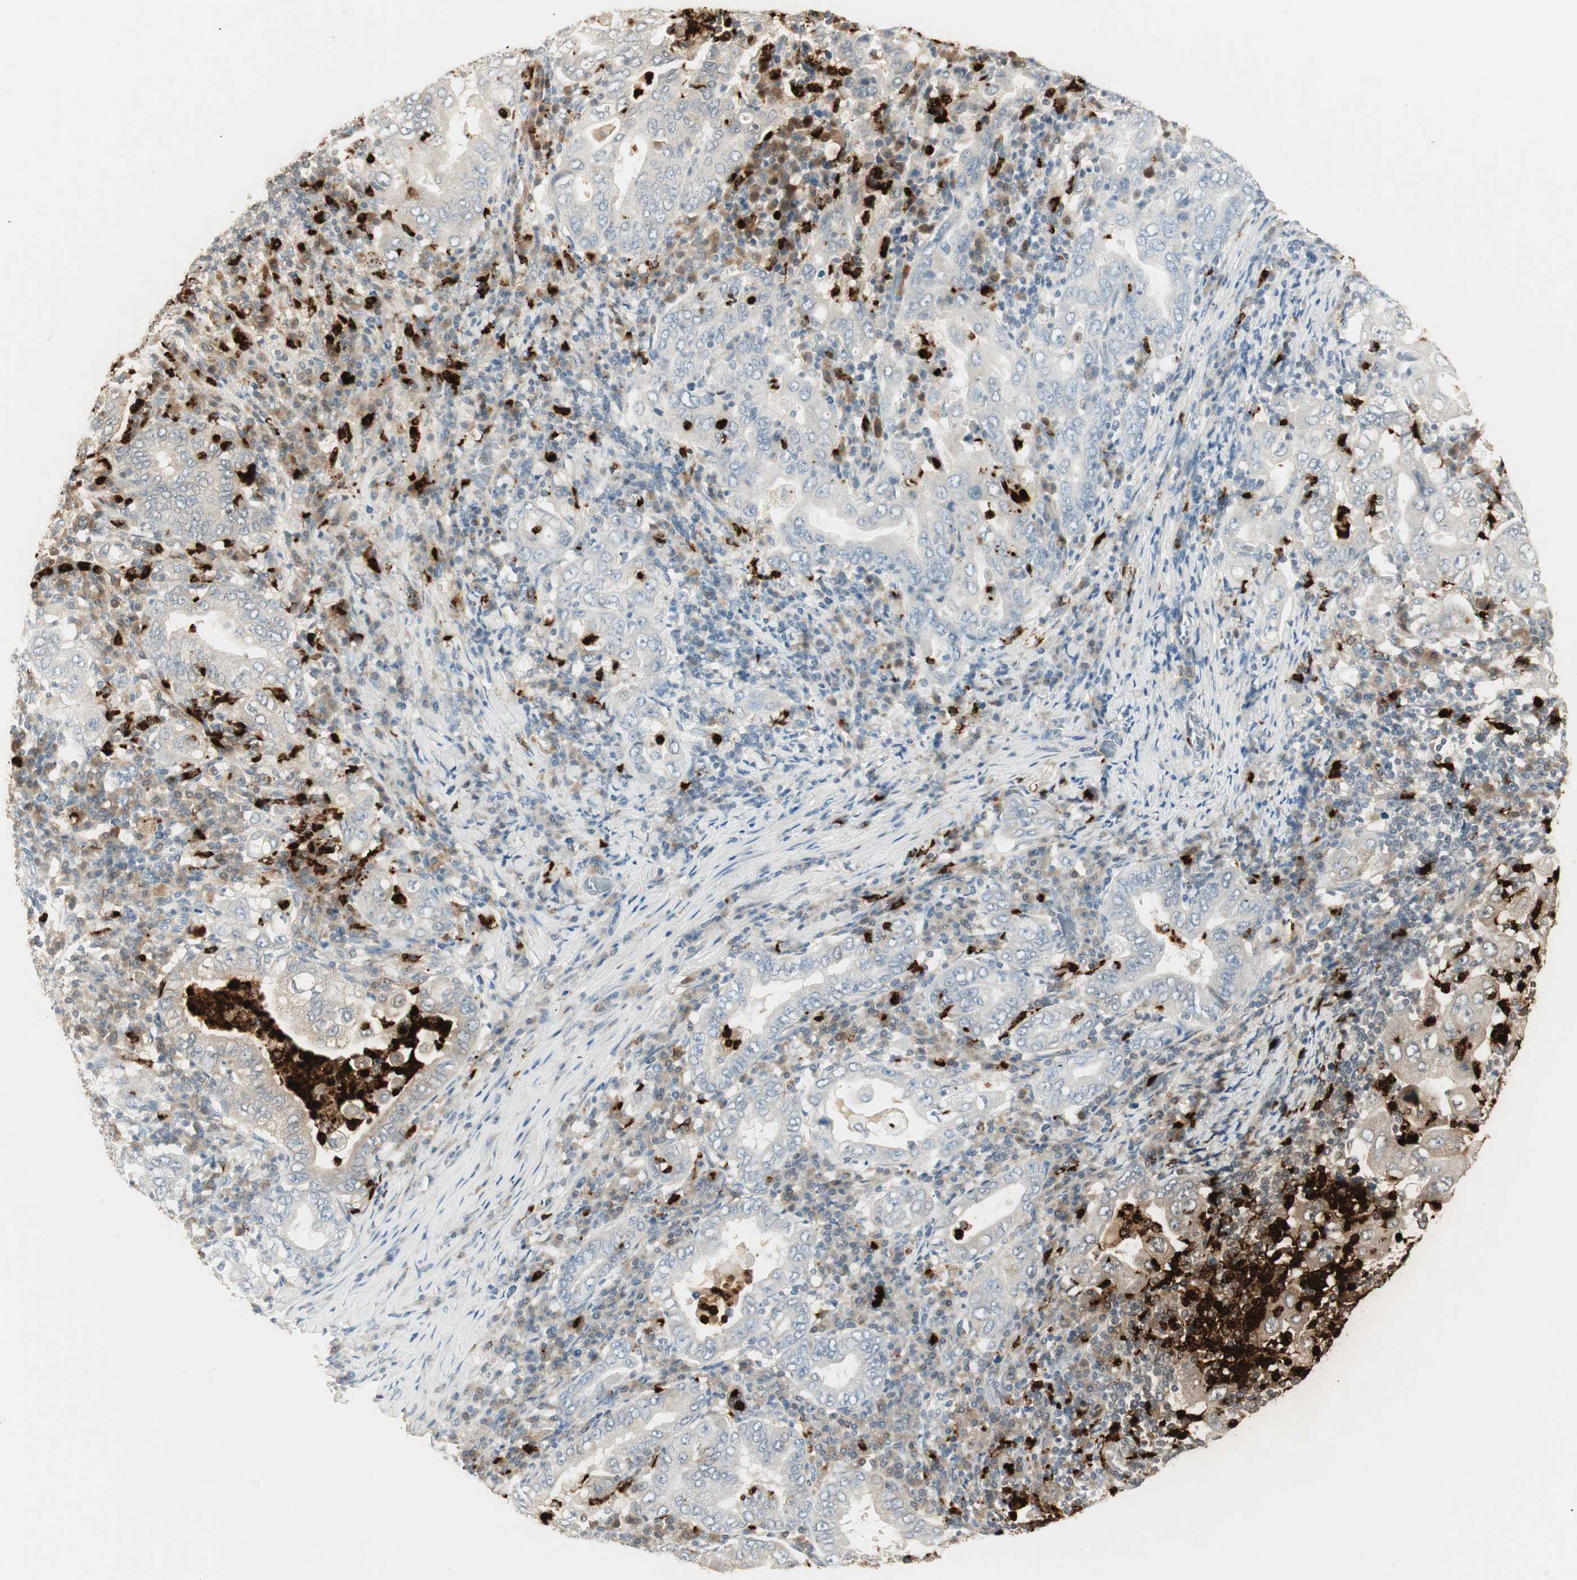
{"staining": {"intensity": "weak", "quantity": "25%-75%", "location": "cytoplasmic/membranous"}, "tissue": "stomach cancer", "cell_type": "Tumor cells", "image_type": "cancer", "snomed": [{"axis": "morphology", "description": "Normal tissue, NOS"}, {"axis": "morphology", "description": "Adenocarcinoma, NOS"}, {"axis": "topography", "description": "Esophagus"}, {"axis": "topography", "description": "Stomach, upper"}, {"axis": "topography", "description": "Peripheral nerve tissue"}], "caption": "A brown stain labels weak cytoplasmic/membranous expression of a protein in adenocarcinoma (stomach) tumor cells.", "gene": "PRTN3", "patient": {"sex": "male", "age": 62}}